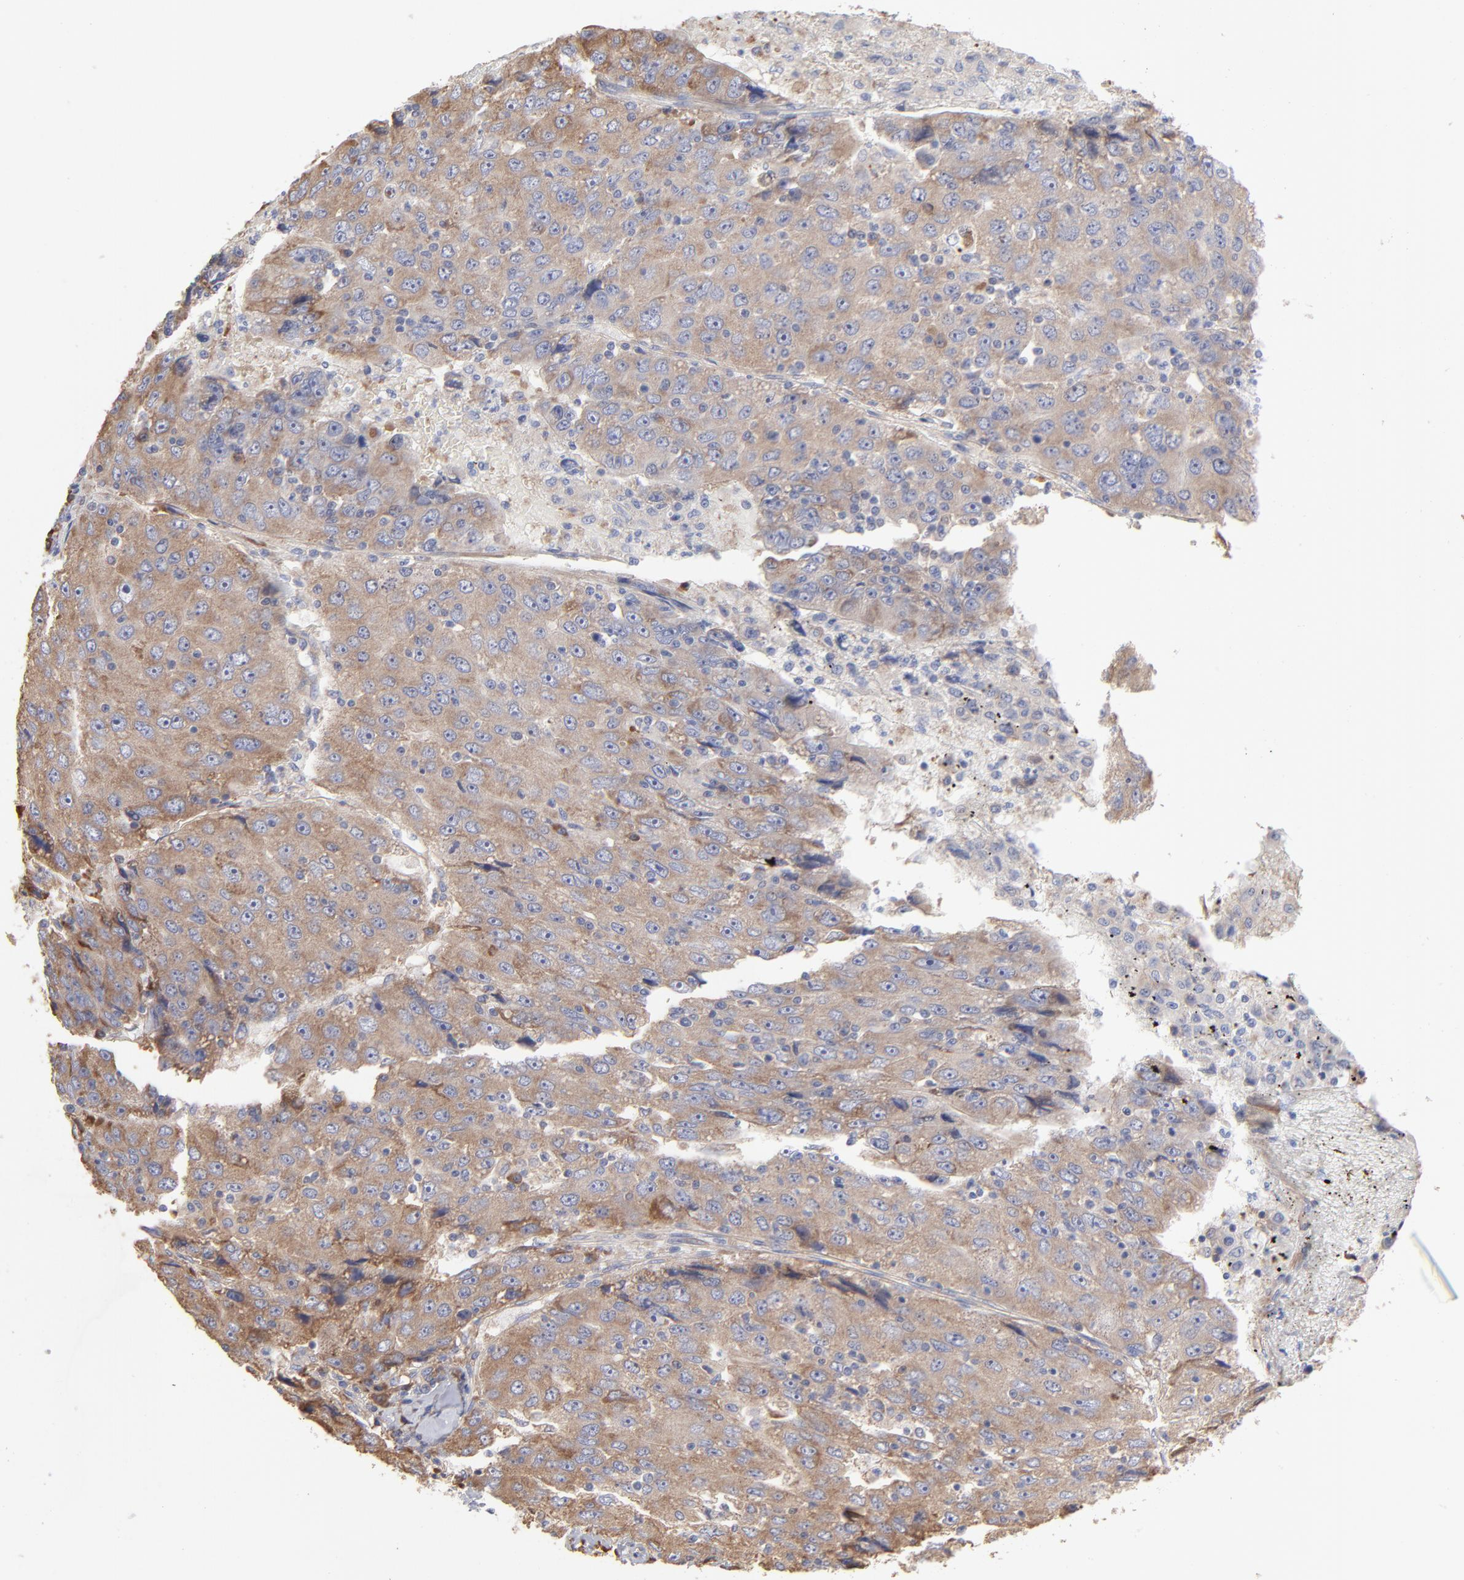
{"staining": {"intensity": "moderate", "quantity": ">75%", "location": "cytoplasmic/membranous"}, "tissue": "liver cancer", "cell_type": "Tumor cells", "image_type": "cancer", "snomed": [{"axis": "morphology", "description": "Carcinoma, Hepatocellular, NOS"}, {"axis": "topography", "description": "Liver"}], "caption": "Liver cancer stained with immunohistochemistry (IHC) exhibits moderate cytoplasmic/membranous expression in approximately >75% of tumor cells.", "gene": "RPL3", "patient": {"sex": "male", "age": 49}}